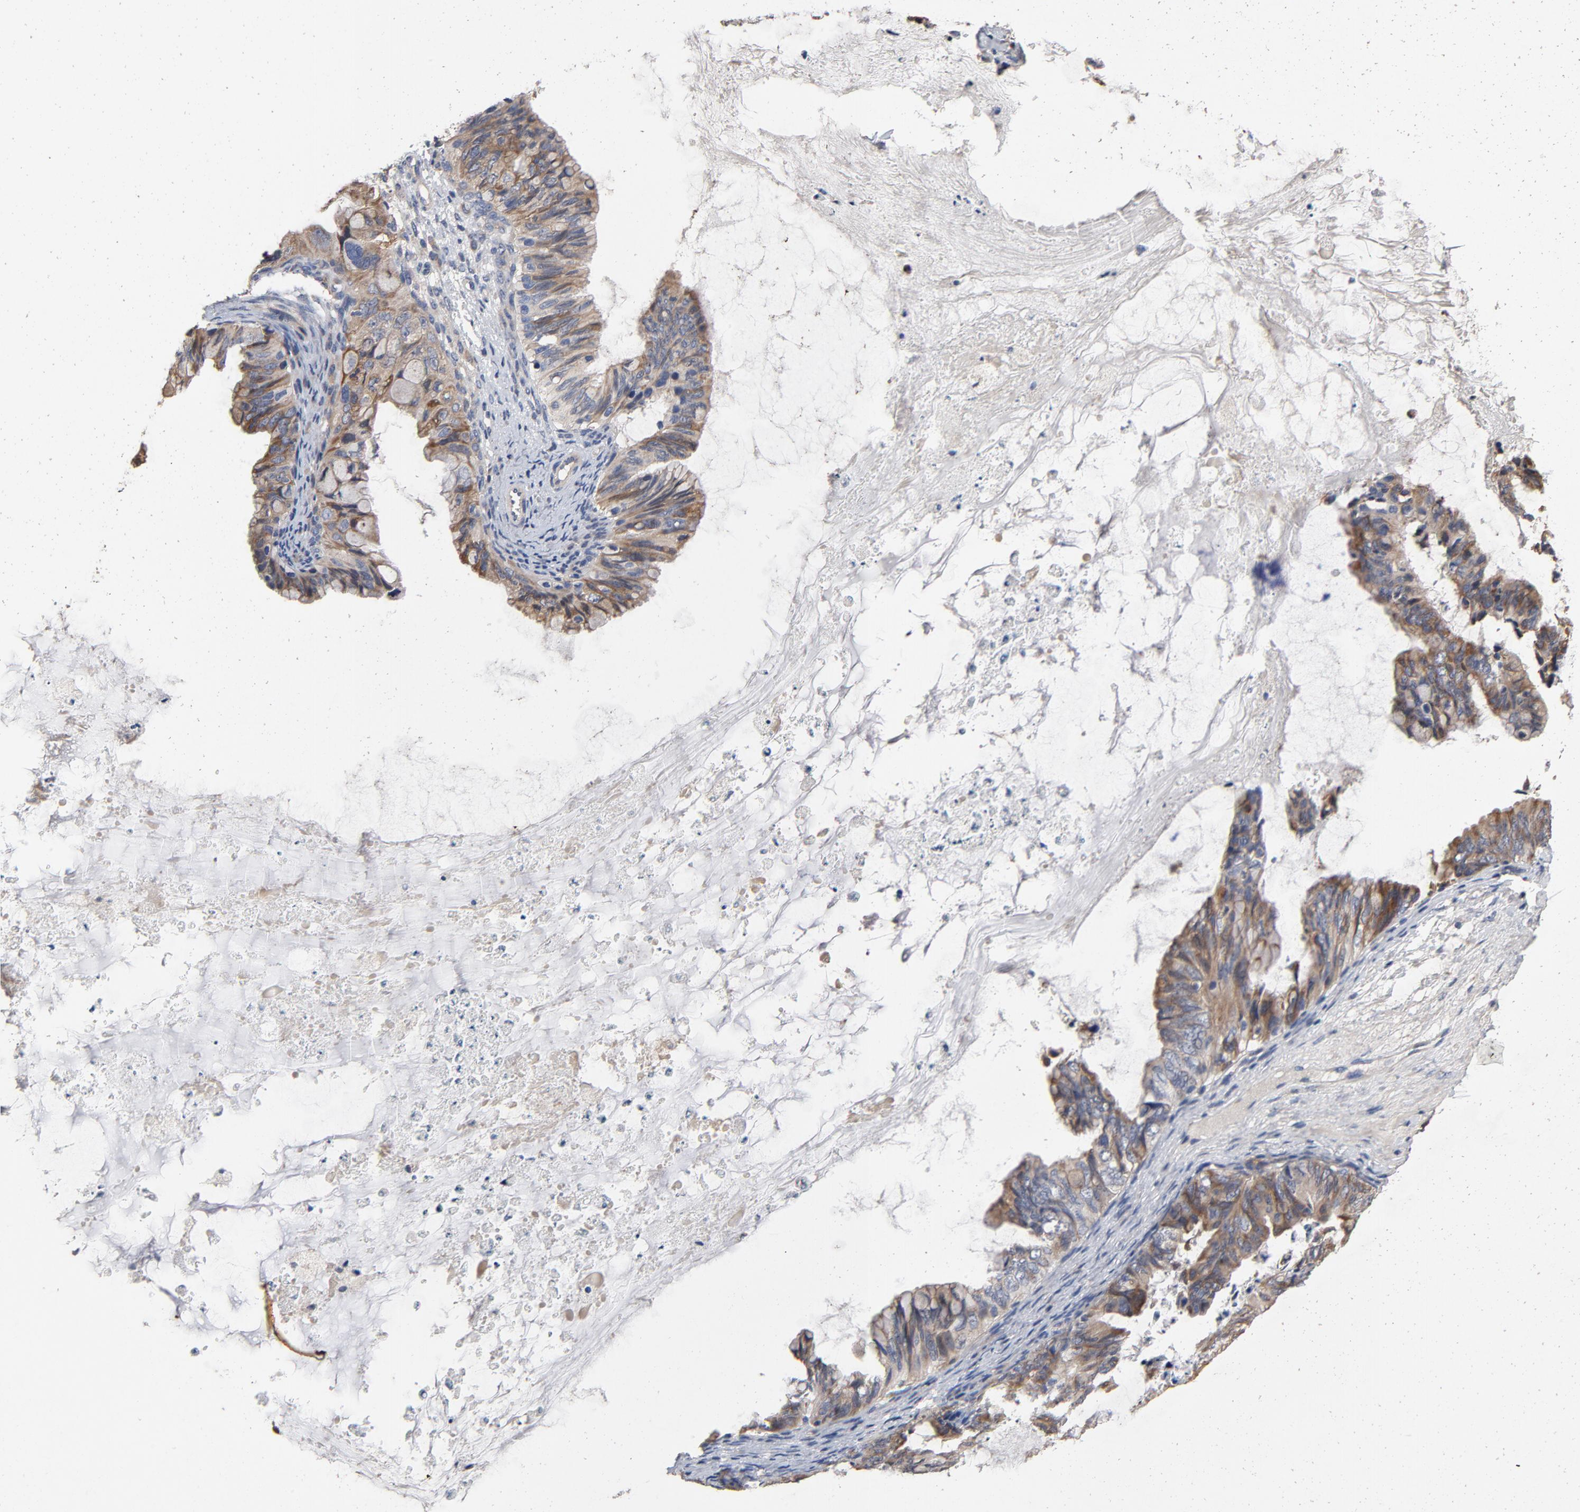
{"staining": {"intensity": "moderate", "quantity": ">75%", "location": "cytoplasmic/membranous"}, "tissue": "ovarian cancer", "cell_type": "Tumor cells", "image_type": "cancer", "snomed": [{"axis": "morphology", "description": "Cystadenocarcinoma, mucinous, NOS"}, {"axis": "topography", "description": "Ovary"}], "caption": "Protein expression analysis of human ovarian cancer reveals moderate cytoplasmic/membranous positivity in approximately >75% of tumor cells.", "gene": "CCDC134", "patient": {"sex": "female", "age": 36}}